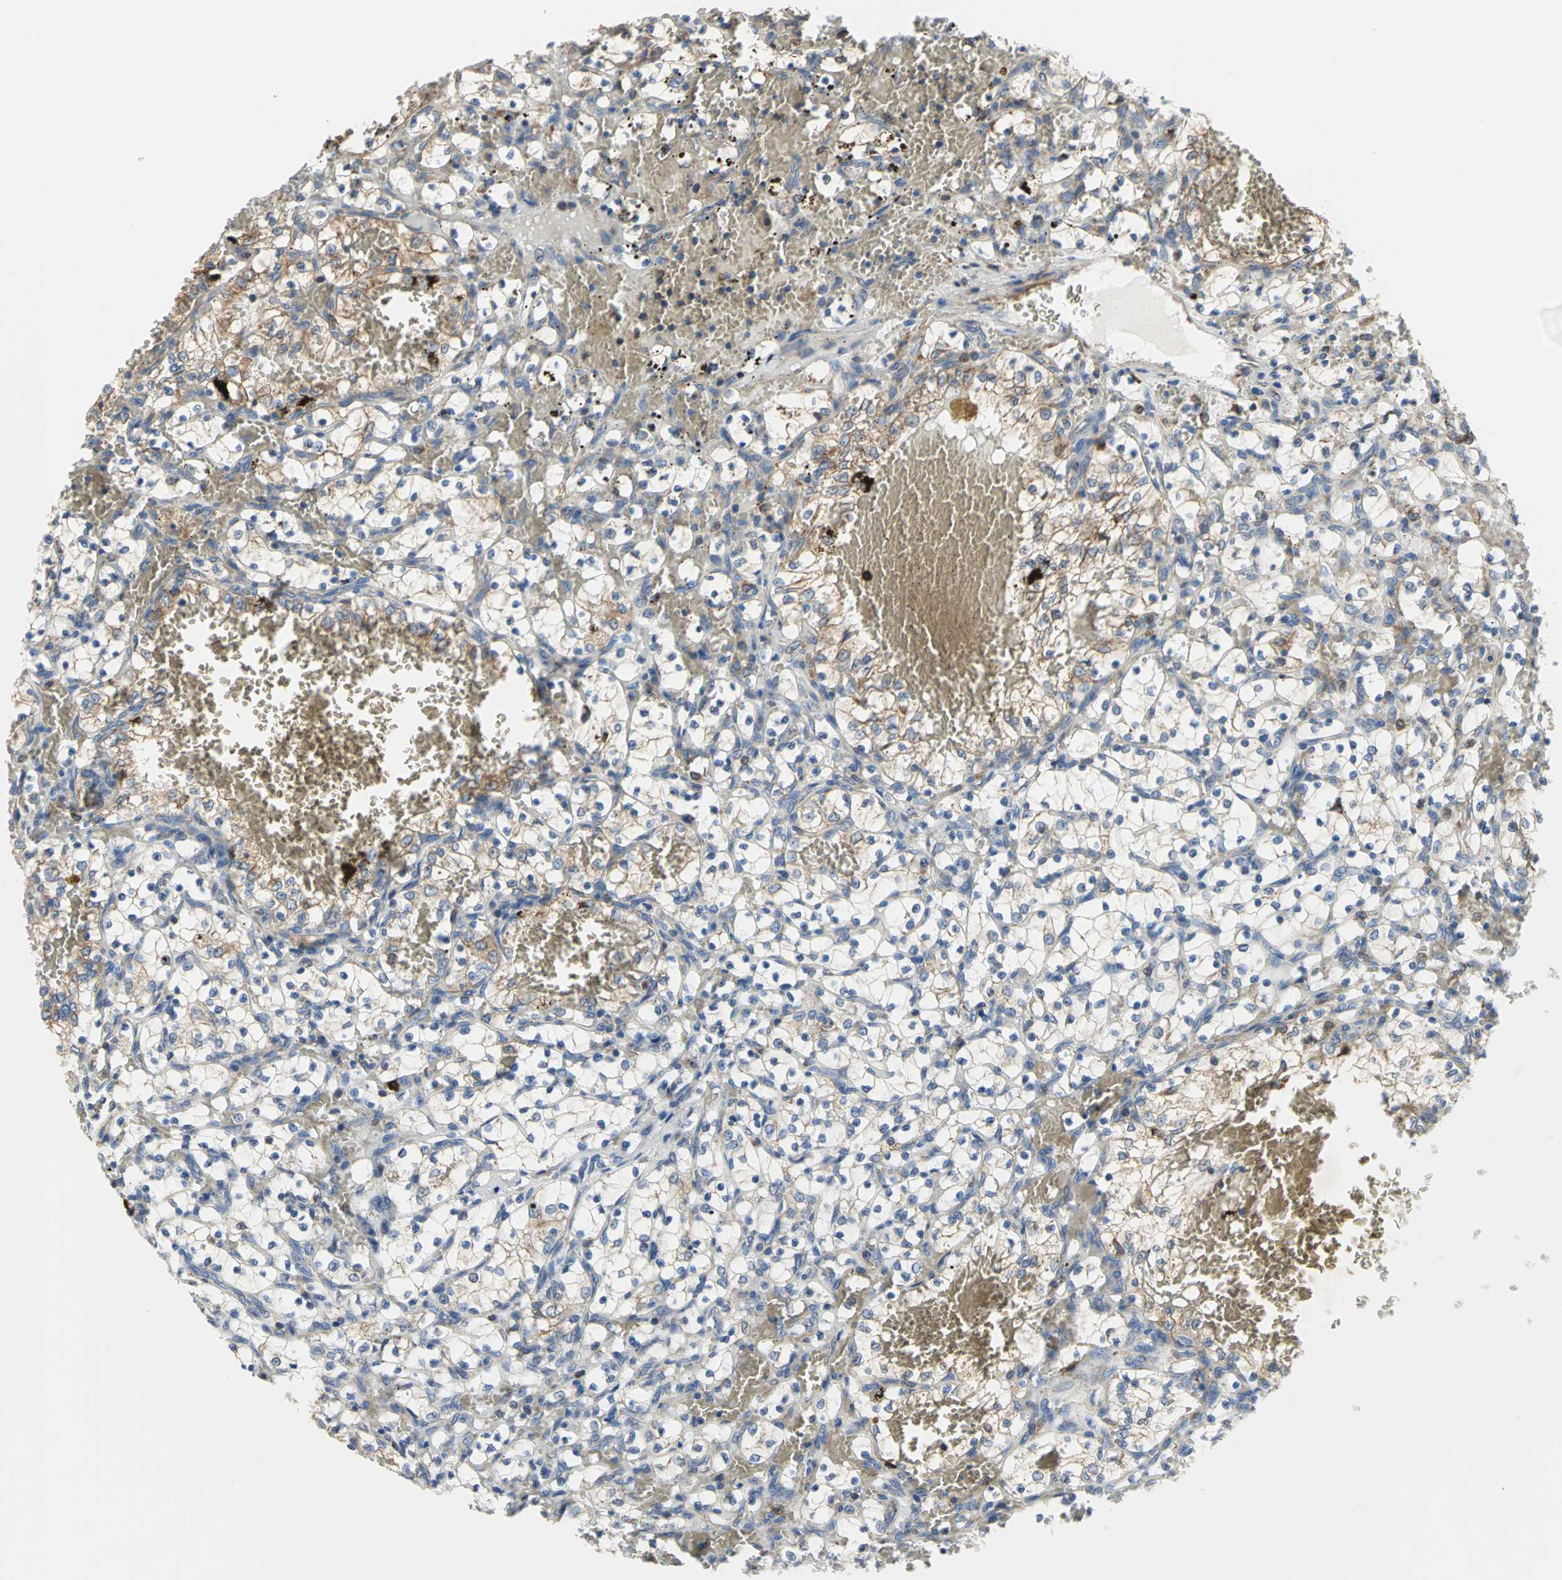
{"staining": {"intensity": "moderate", "quantity": ">75%", "location": "cytoplasmic/membranous"}, "tissue": "renal cancer", "cell_type": "Tumor cells", "image_type": "cancer", "snomed": [{"axis": "morphology", "description": "Adenocarcinoma, NOS"}, {"axis": "topography", "description": "Kidney"}], "caption": "Immunohistochemistry (IHC) histopathology image of human renal cancer stained for a protein (brown), which shows medium levels of moderate cytoplasmic/membranous staining in about >75% of tumor cells.", "gene": "SDF2L1", "patient": {"sex": "female", "age": 69}}